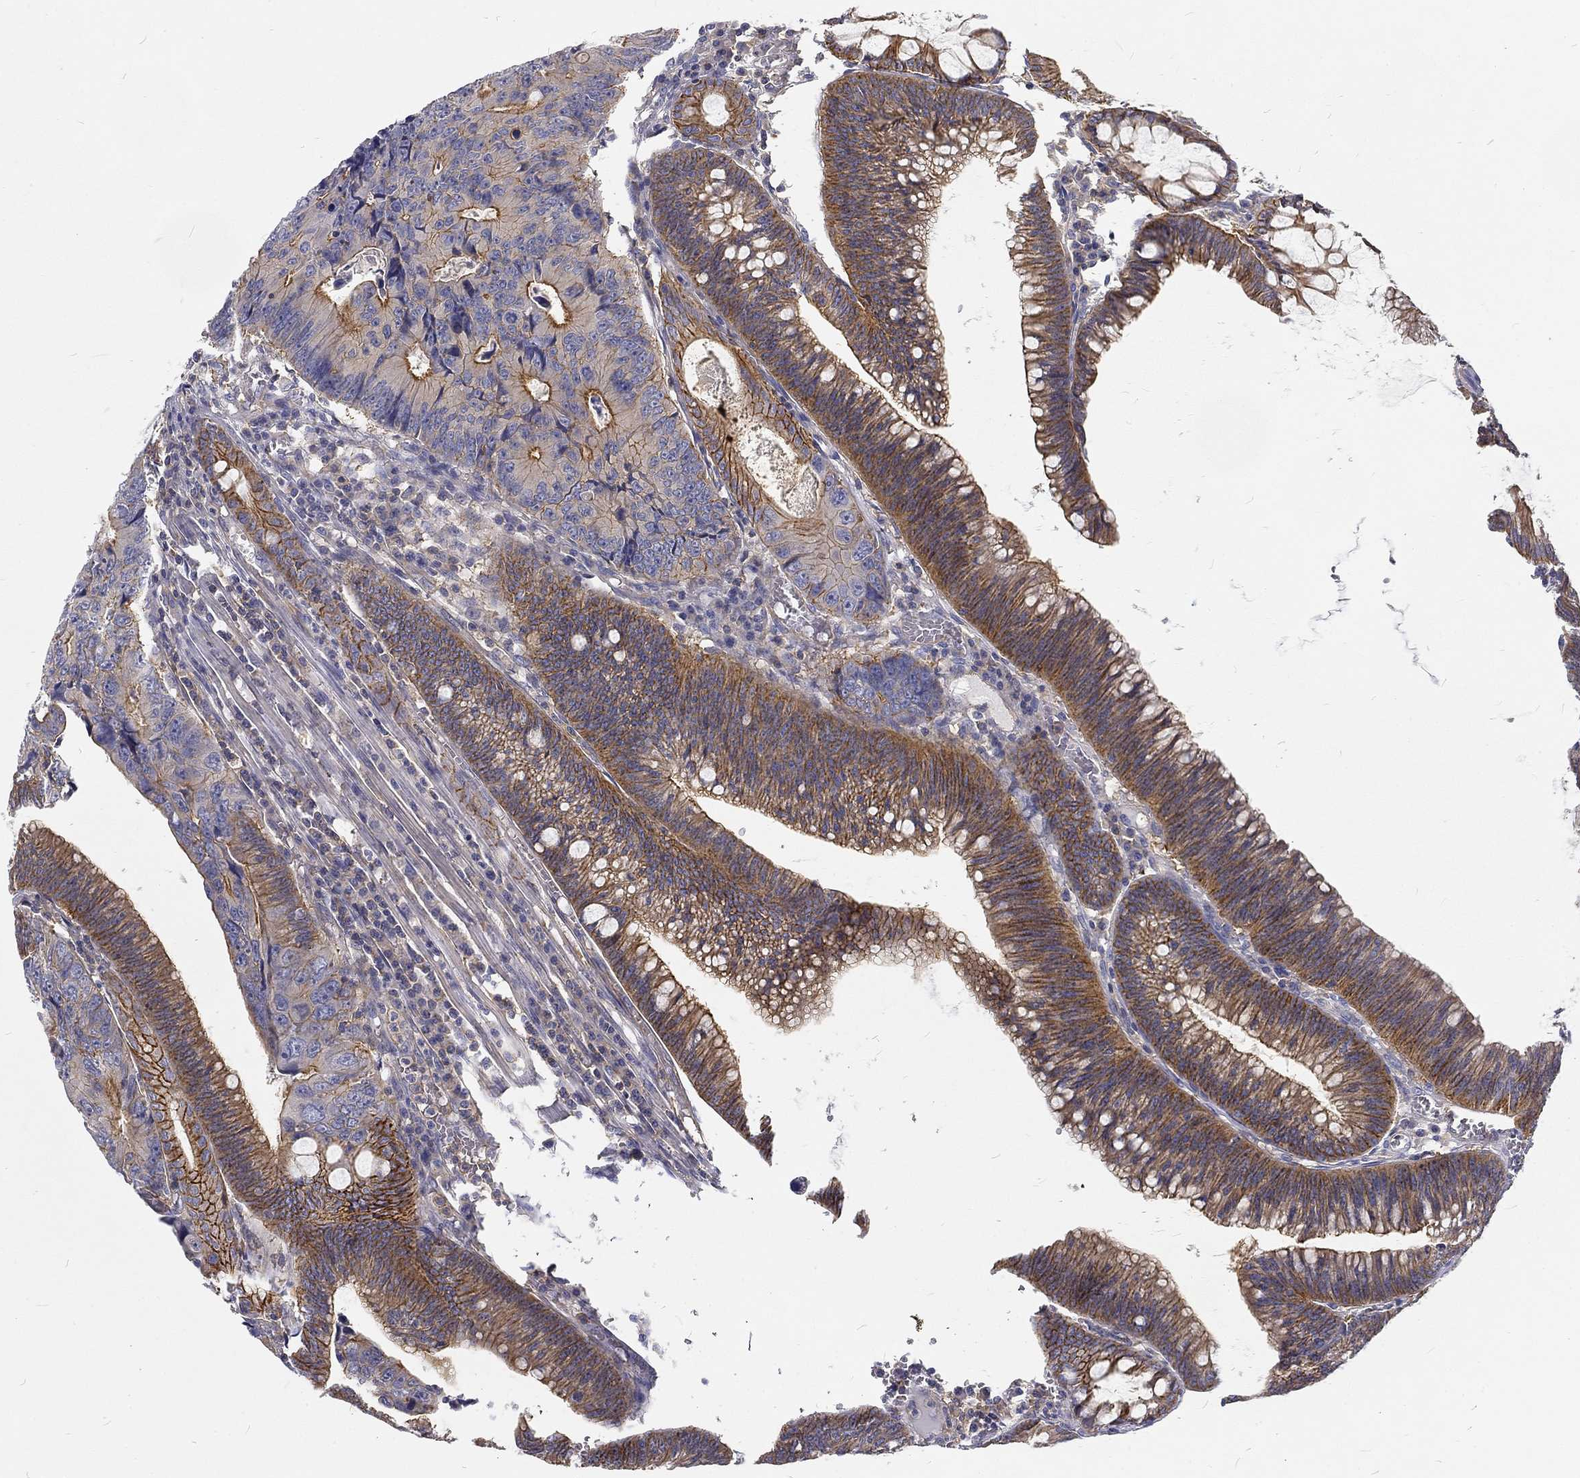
{"staining": {"intensity": "strong", "quantity": ">75%", "location": "cytoplasmic/membranous"}, "tissue": "colorectal cancer", "cell_type": "Tumor cells", "image_type": "cancer", "snomed": [{"axis": "morphology", "description": "Adenocarcinoma, NOS"}, {"axis": "topography", "description": "Colon"}], "caption": "Immunohistochemical staining of human colorectal adenocarcinoma demonstrates high levels of strong cytoplasmic/membranous protein positivity in approximately >75% of tumor cells.", "gene": "MTMR11", "patient": {"sex": "female", "age": 87}}